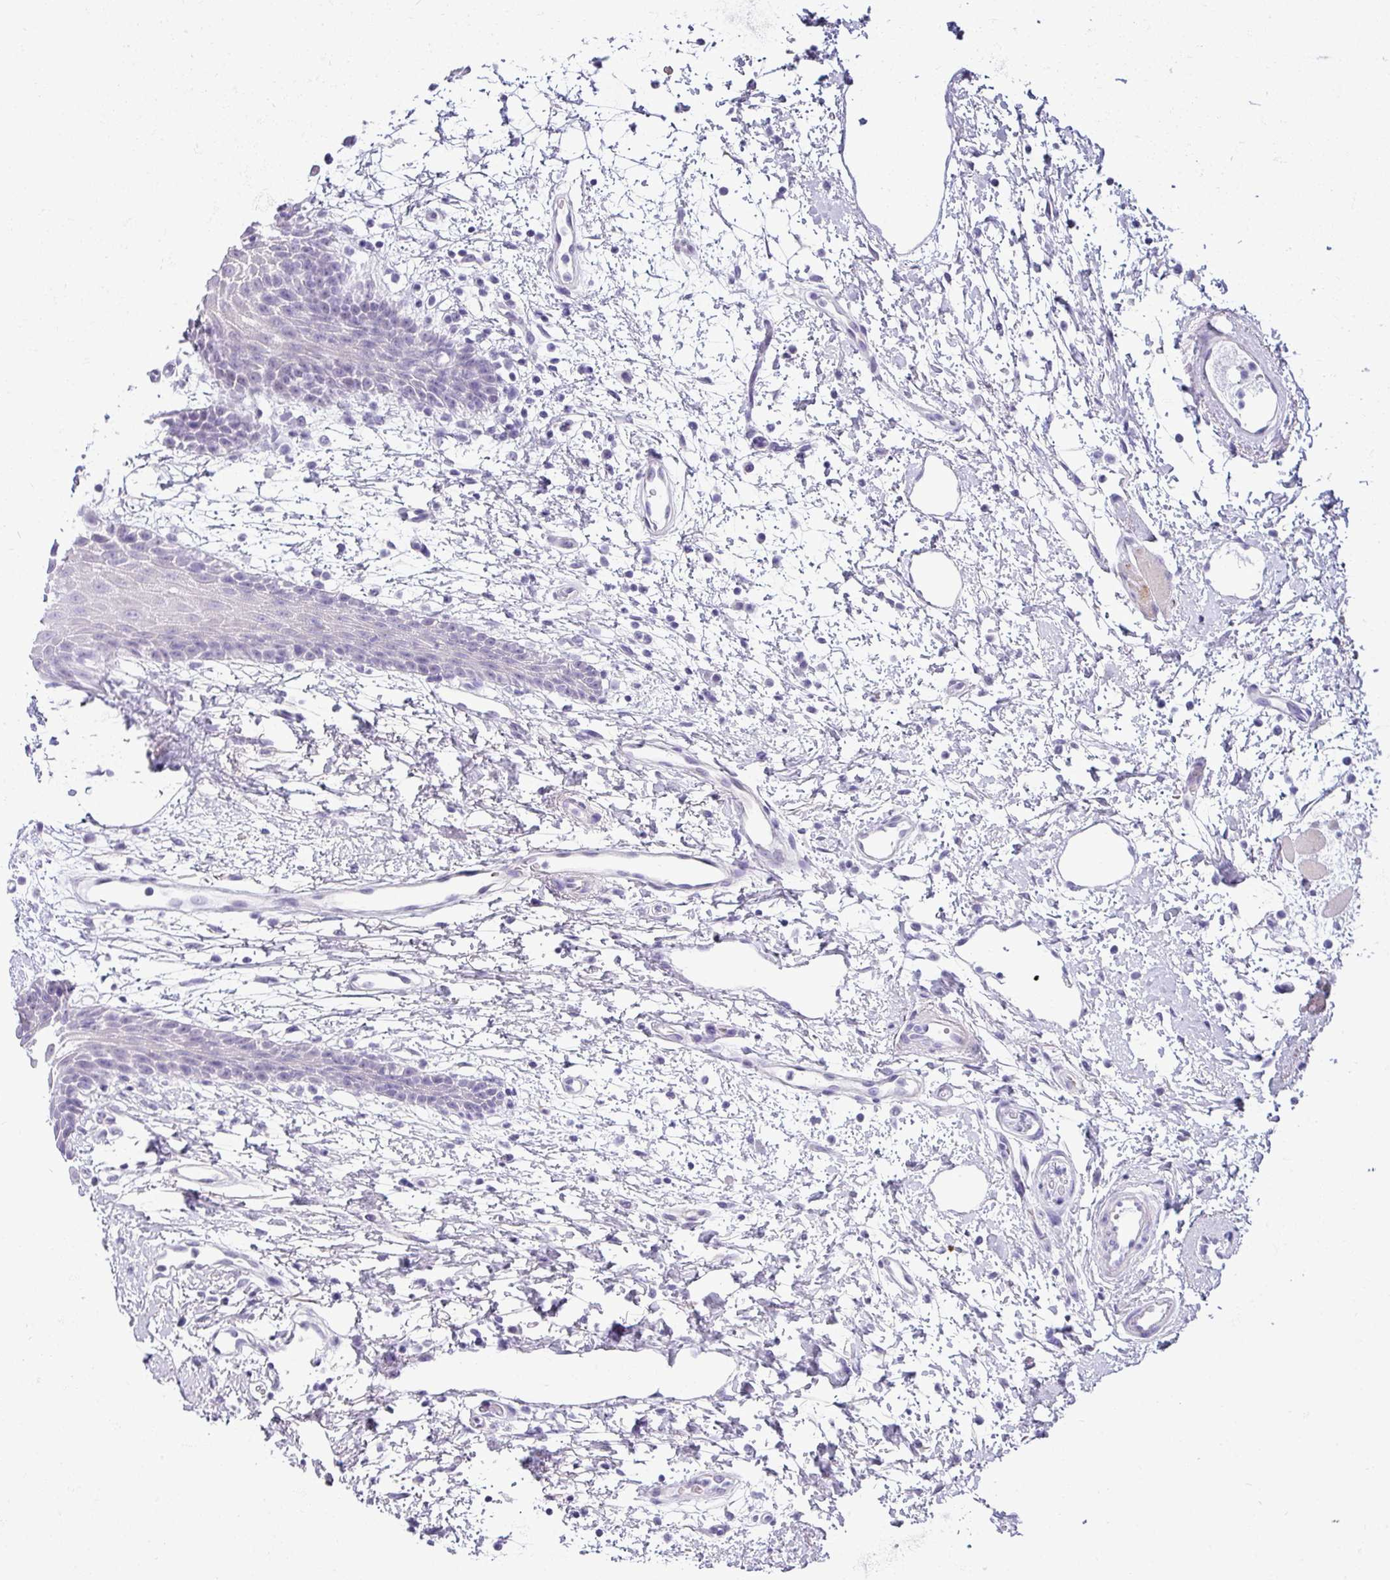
{"staining": {"intensity": "negative", "quantity": "none", "location": "none"}, "tissue": "oral mucosa", "cell_type": "Squamous epithelial cells", "image_type": "normal", "snomed": [{"axis": "morphology", "description": "Normal tissue, NOS"}, {"axis": "topography", "description": "Oral tissue"}, {"axis": "topography", "description": "Tounge, NOS"}], "caption": "Oral mucosa stained for a protein using immunohistochemistry demonstrates no positivity squamous epithelial cells.", "gene": "VCX2", "patient": {"sex": "female", "age": 59}}